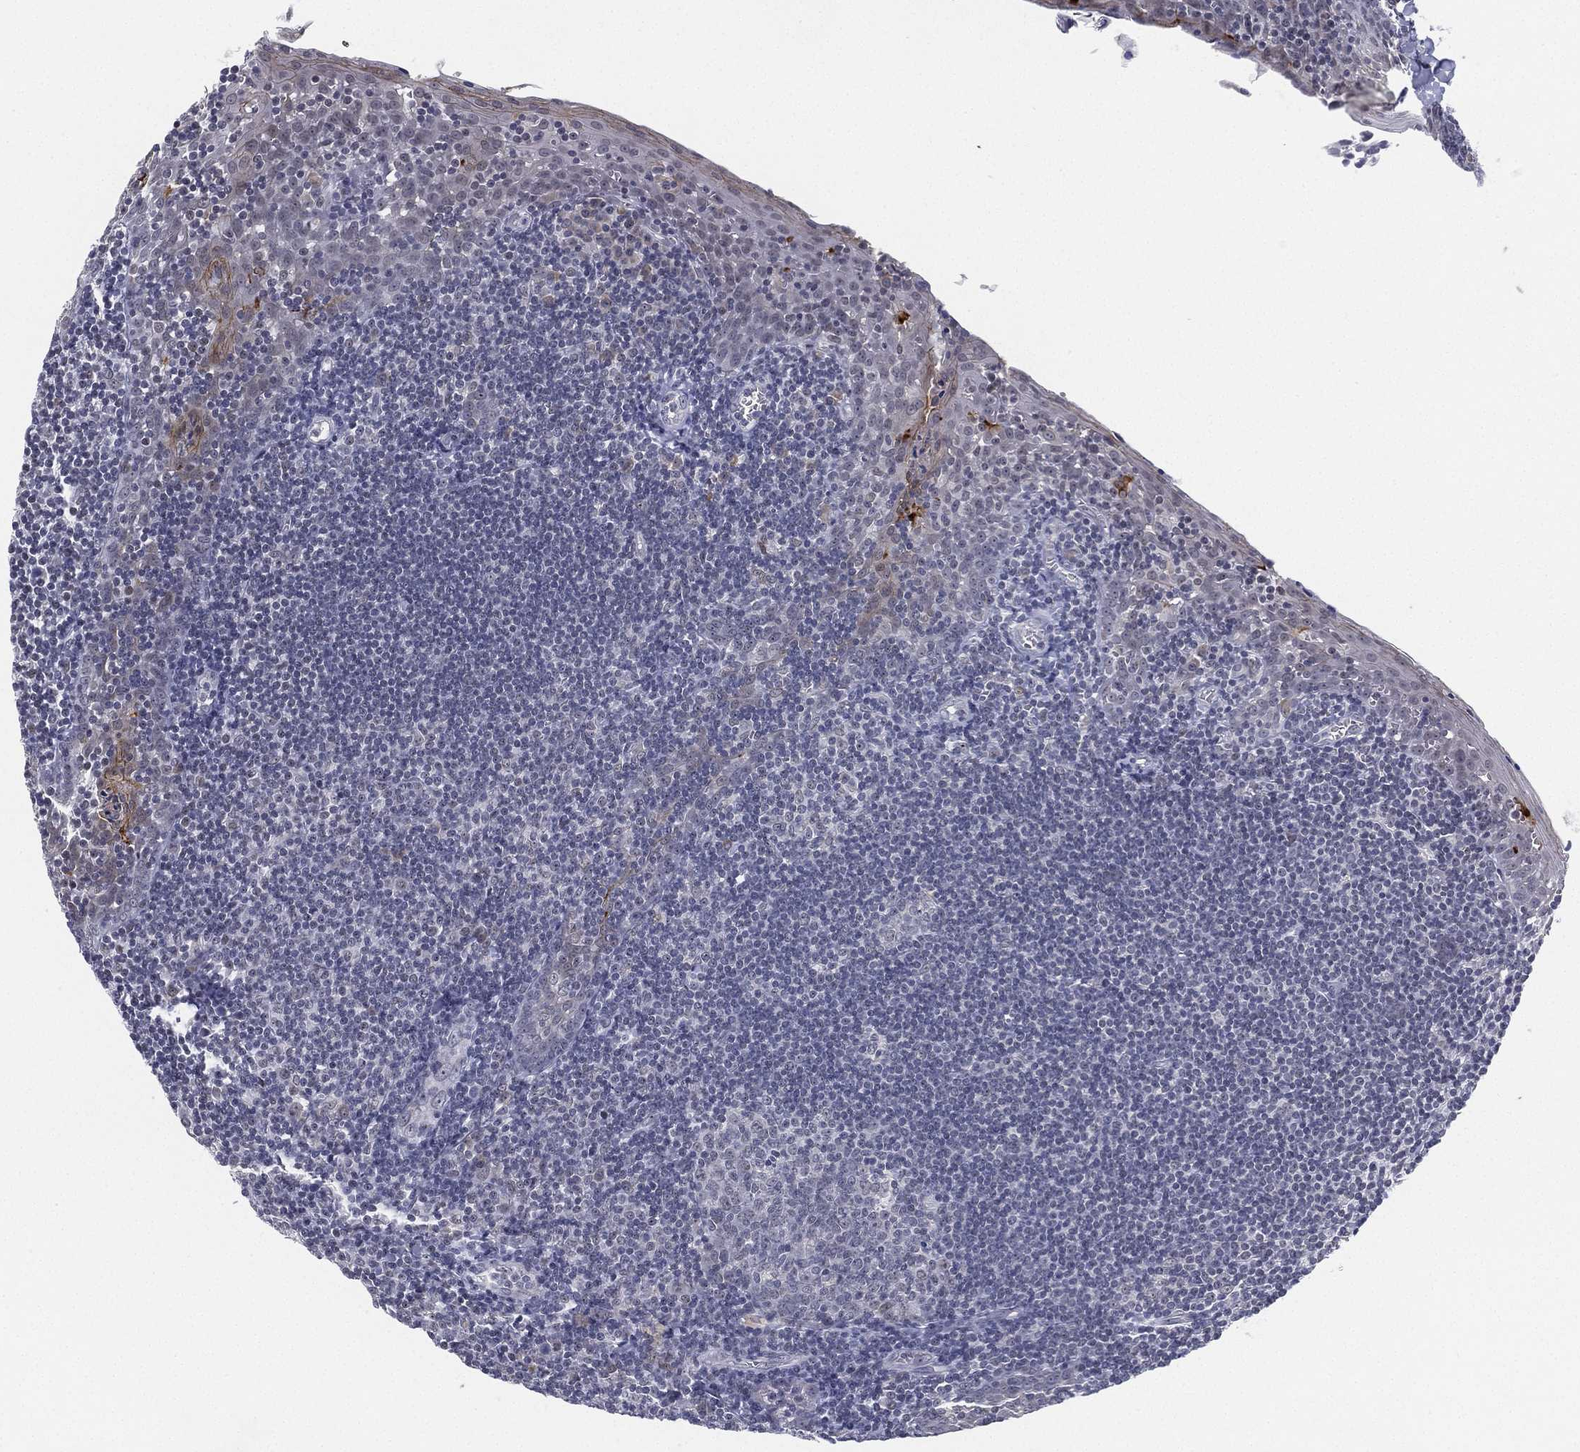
{"staining": {"intensity": "negative", "quantity": "none", "location": "none"}, "tissue": "lymph node", "cell_type": "Germinal center cells", "image_type": "normal", "snomed": [{"axis": "morphology", "description": "Normal tissue, NOS"}, {"axis": "topography", "description": "Lymph node"}], "caption": "IHC image of unremarkable lymph node: human lymph node stained with DAB (3,3'-diaminobenzidine) exhibits no significant protein staining in germinal center cells. (Brightfield microscopy of DAB (3,3'-diaminobenzidine) immunohistochemistry at high magnification).", "gene": "MS4A8", "patient": {"sex": "female", "age": 21}}